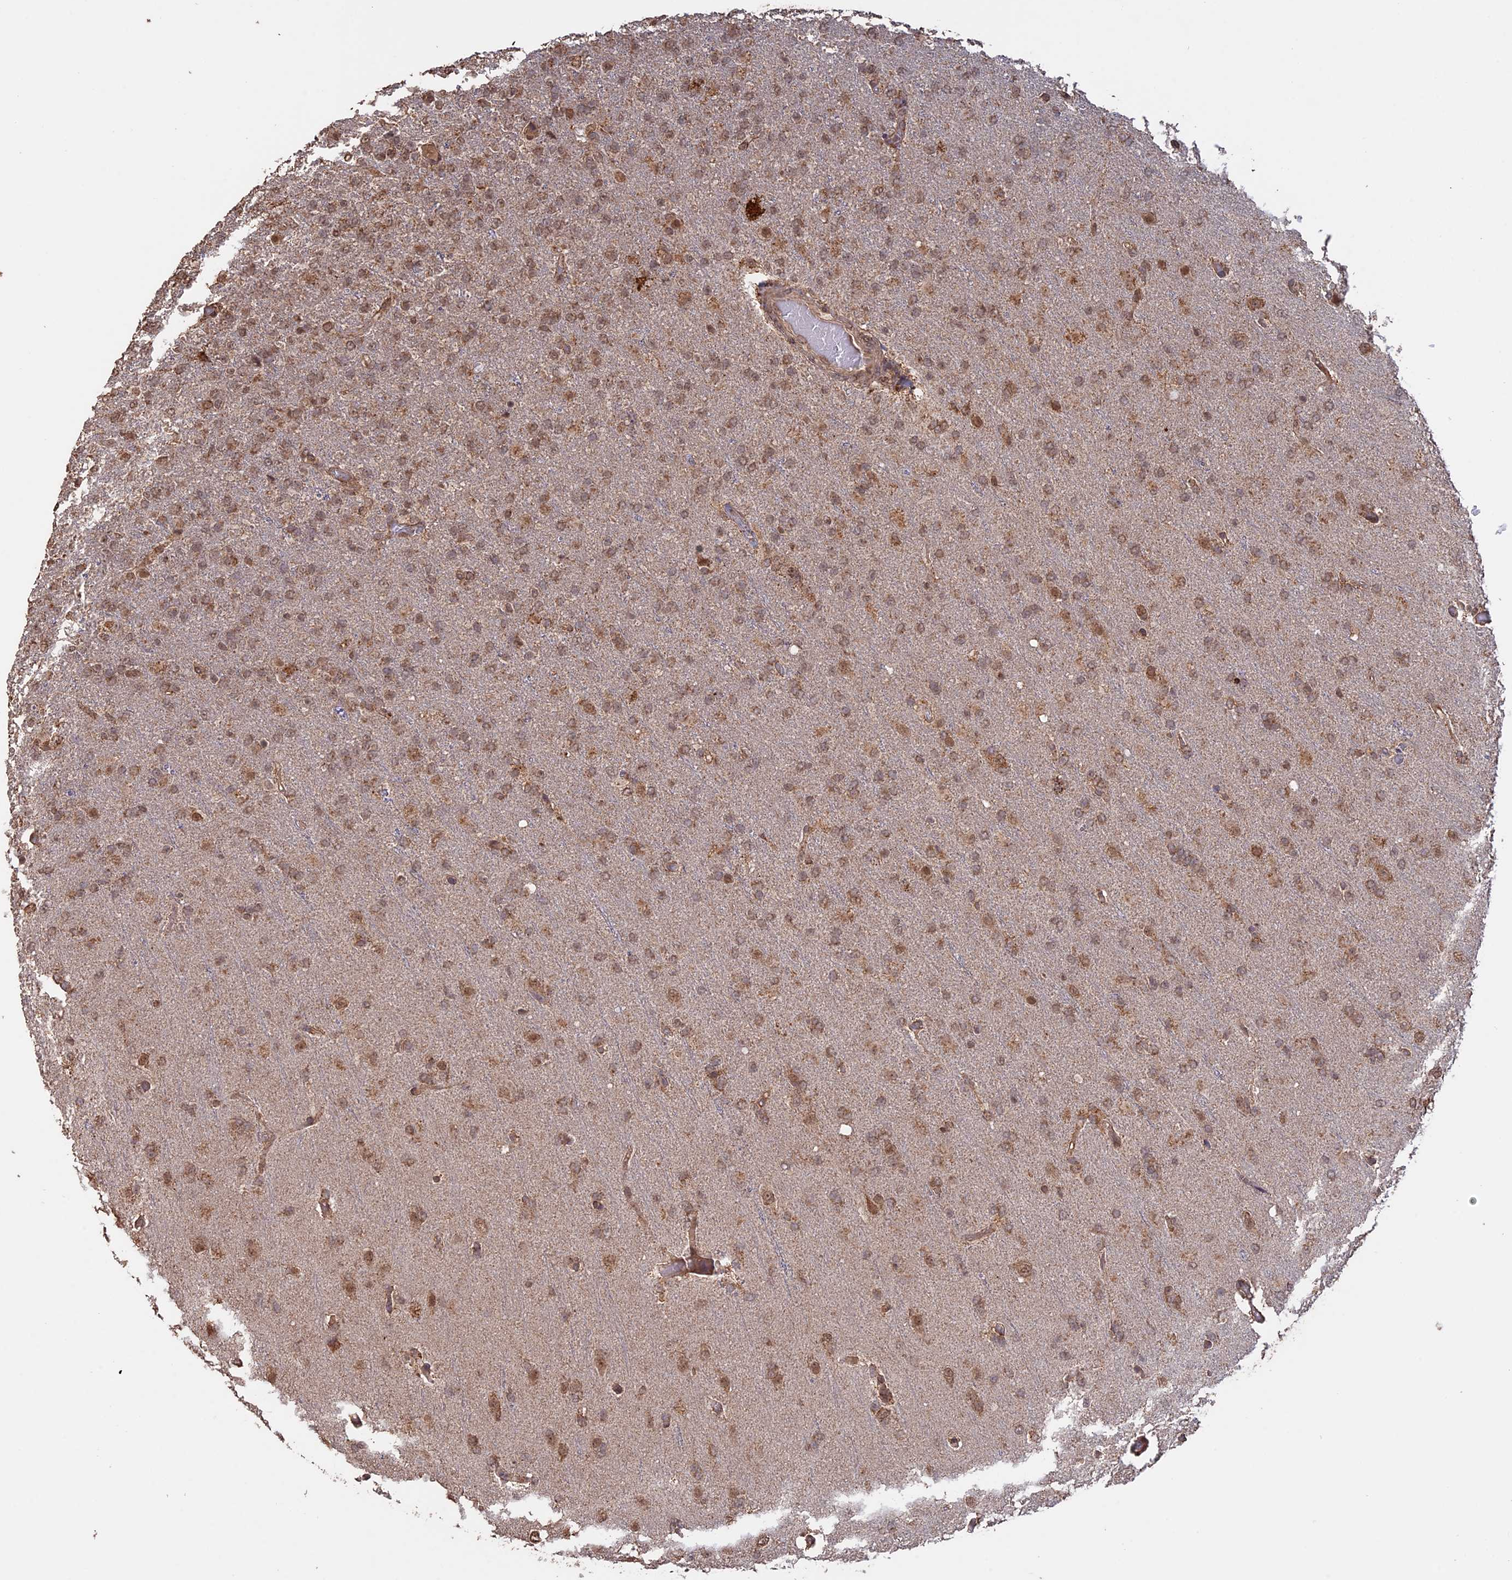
{"staining": {"intensity": "moderate", "quantity": ">75%", "location": "cytoplasmic/membranous,nuclear"}, "tissue": "glioma", "cell_type": "Tumor cells", "image_type": "cancer", "snomed": [{"axis": "morphology", "description": "Glioma, malignant, High grade"}, {"axis": "topography", "description": "Brain"}], "caption": "Human malignant glioma (high-grade) stained for a protein (brown) displays moderate cytoplasmic/membranous and nuclear positive positivity in about >75% of tumor cells.", "gene": "FAM210B", "patient": {"sex": "female", "age": 74}}